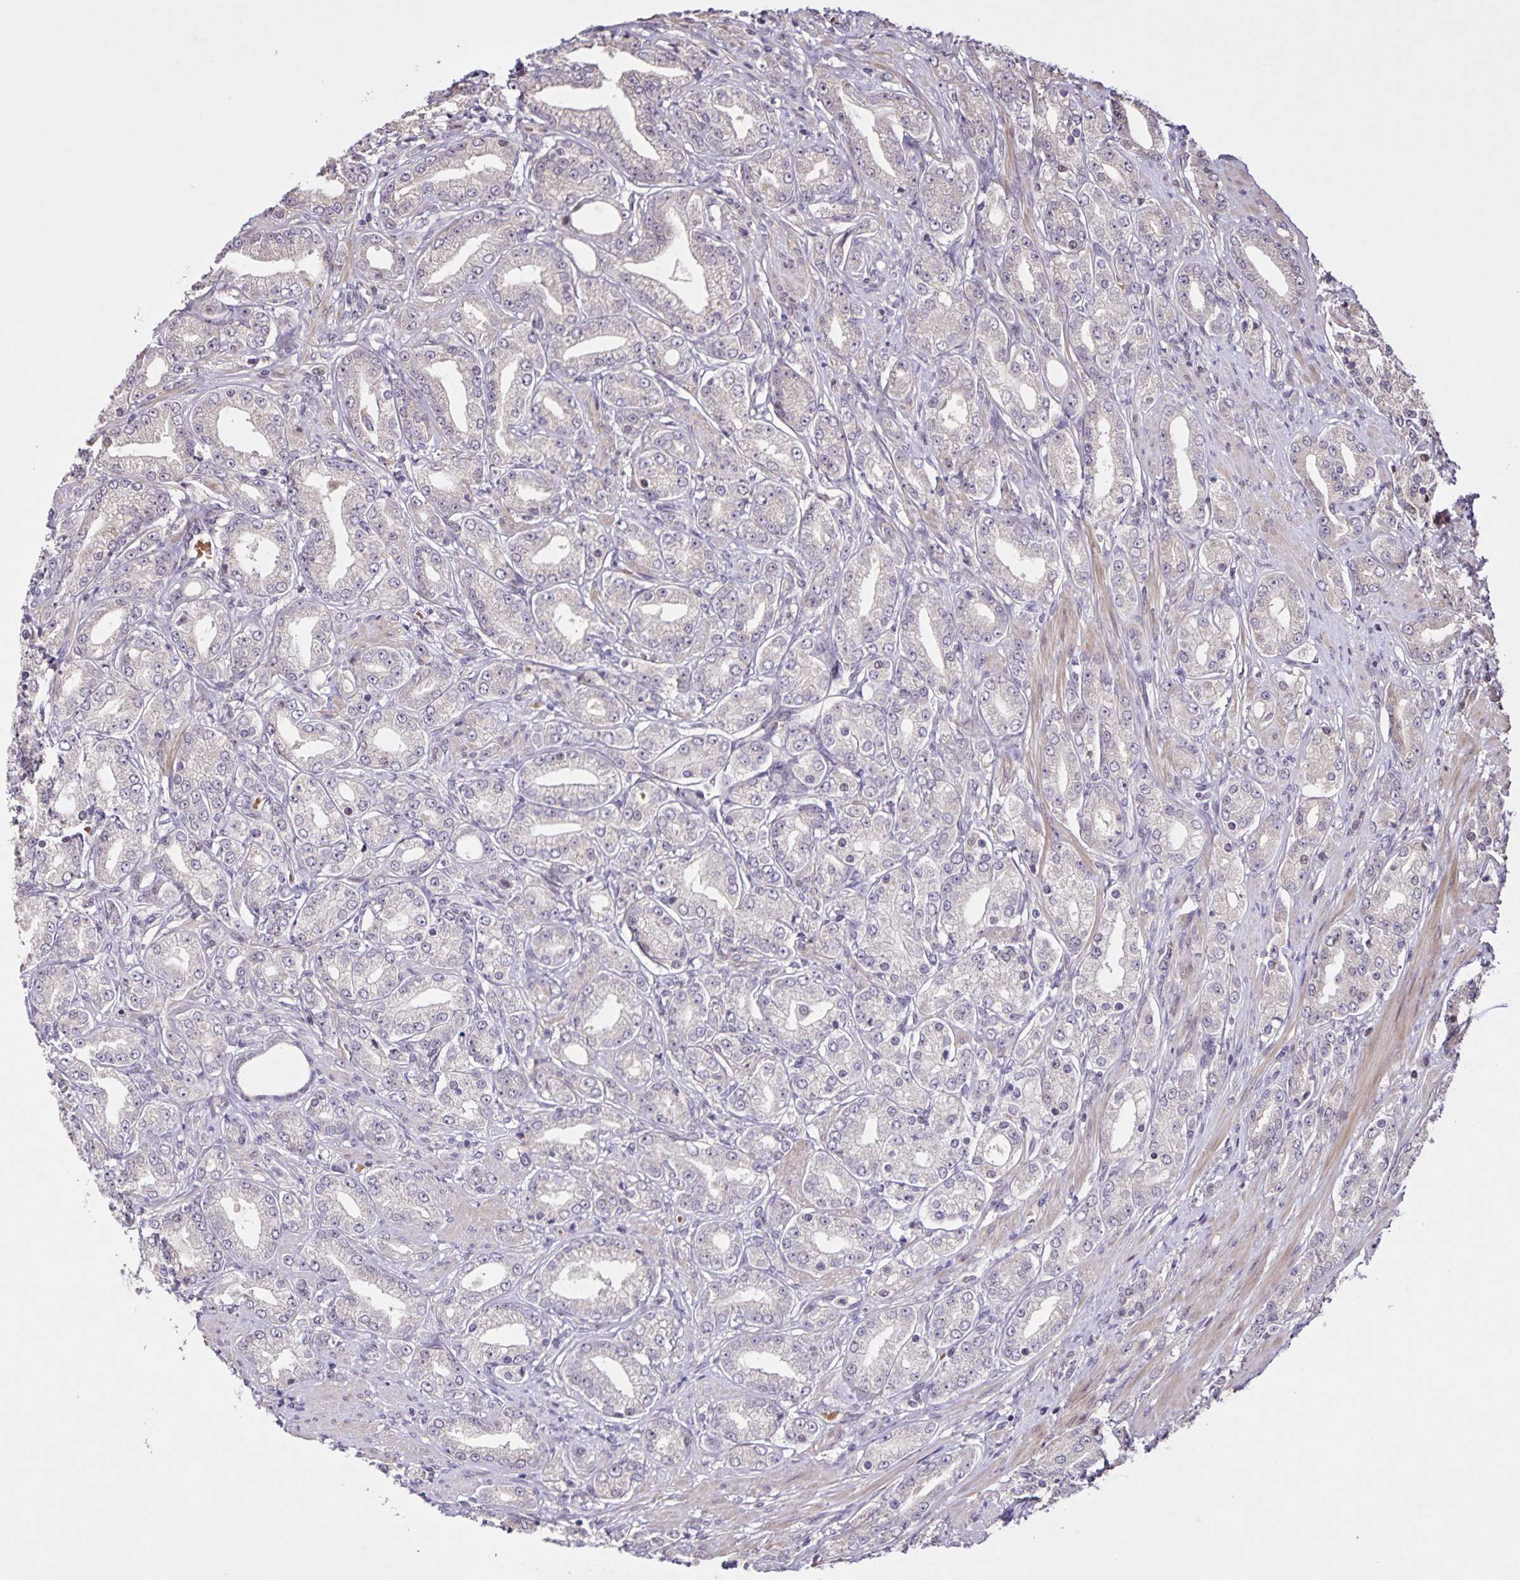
{"staining": {"intensity": "negative", "quantity": "none", "location": "none"}, "tissue": "prostate cancer", "cell_type": "Tumor cells", "image_type": "cancer", "snomed": [{"axis": "morphology", "description": "Adenocarcinoma, High grade"}, {"axis": "topography", "description": "Prostate"}], "caption": "Histopathology image shows no protein expression in tumor cells of high-grade adenocarcinoma (prostate) tissue.", "gene": "GDF2", "patient": {"sex": "male", "age": 67}}